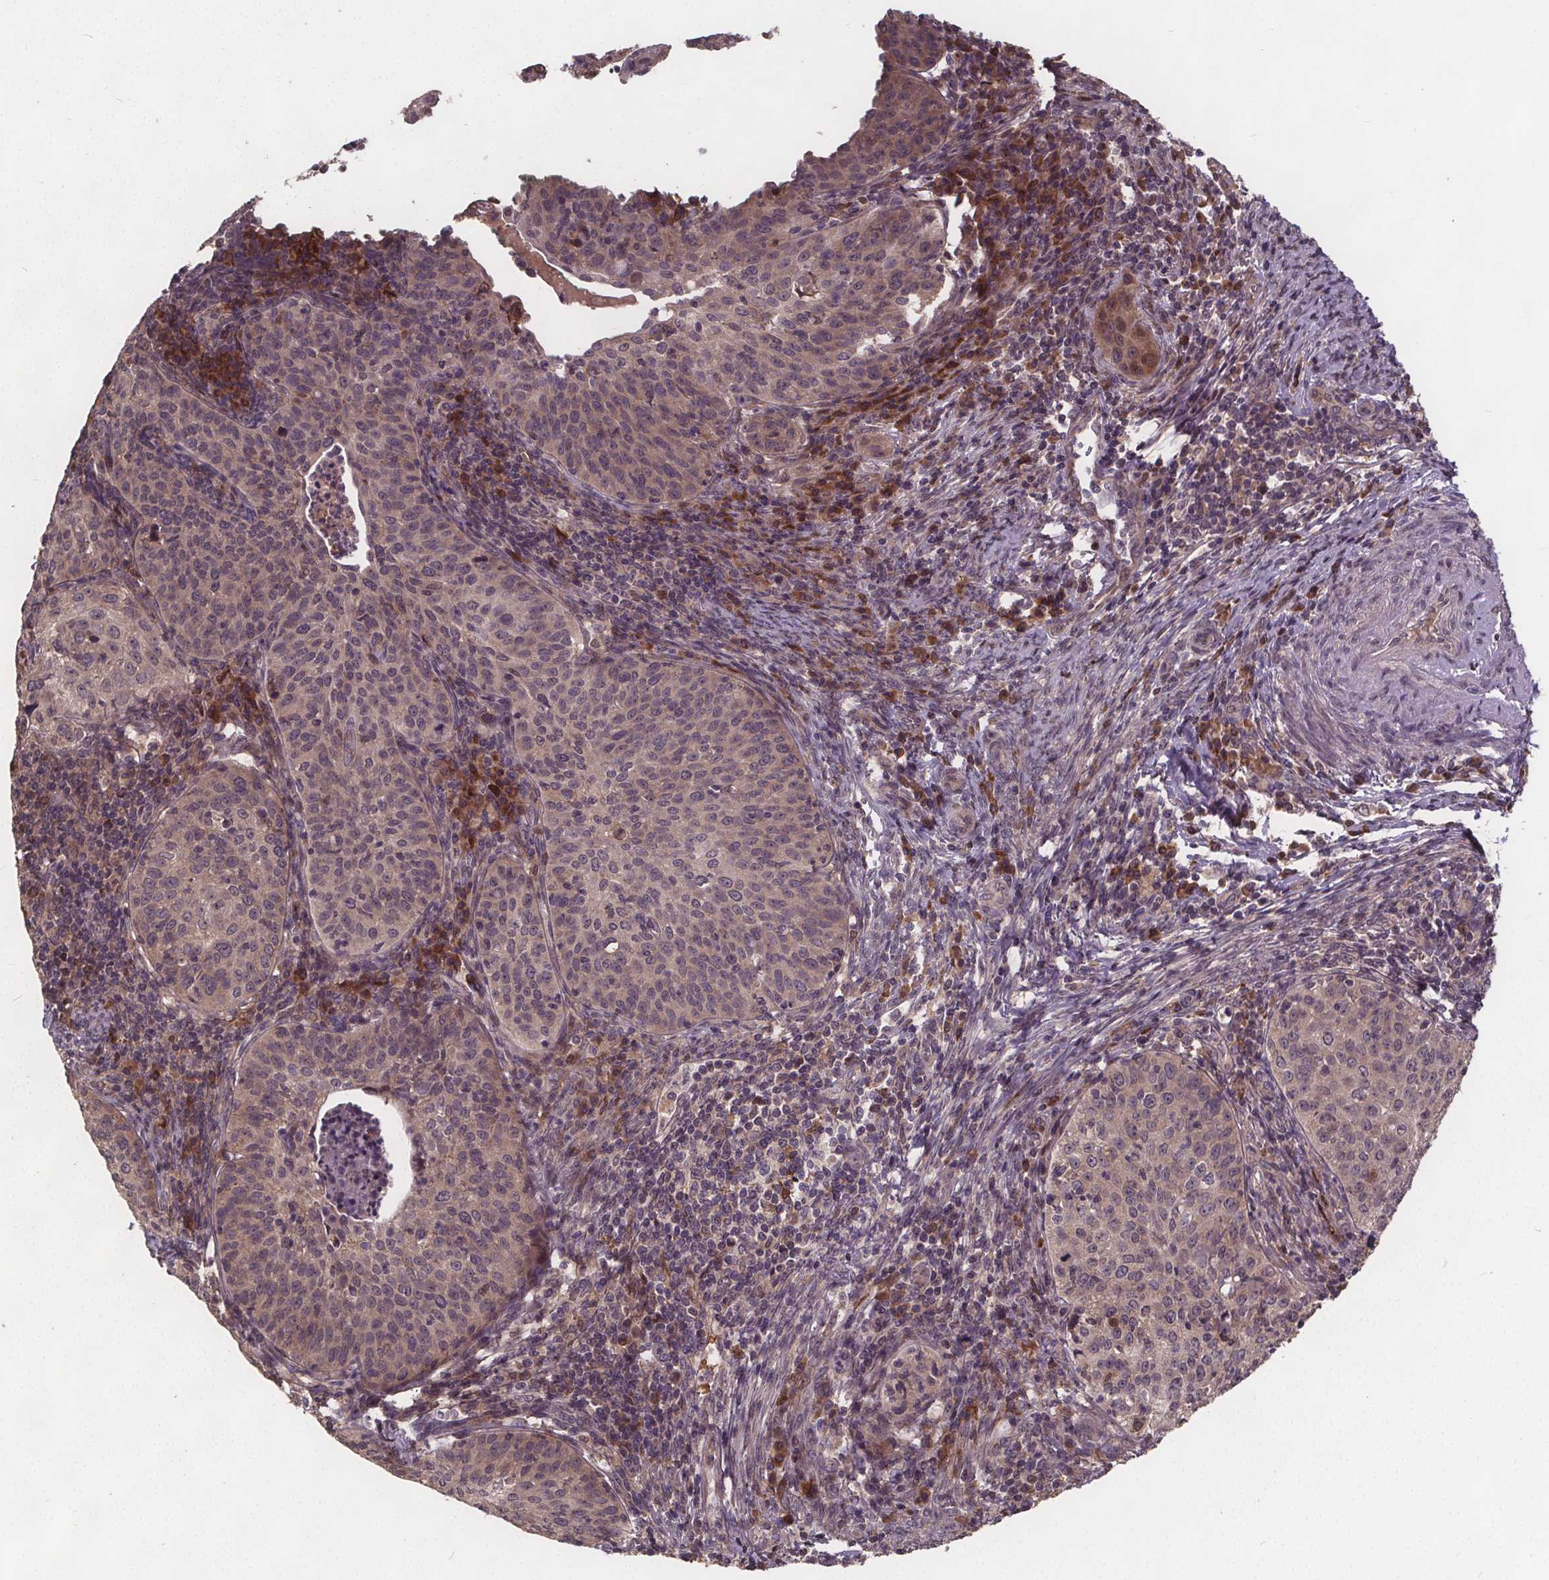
{"staining": {"intensity": "negative", "quantity": "none", "location": "none"}, "tissue": "cervical cancer", "cell_type": "Tumor cells", "image_type": "cancer", "snomed": [{"axis": "morphology", "description": "Squamous cell carcinoma, NOS"}, {"axis": "topography", "description": "Cervix"}], "caption": "A histopathology image of cervical squamous cell carcinoma stained for a protein exhibits no brown staining in tumor cells.", "gene": "USP9X", "patient": {"sex": "female", "age": 30}}